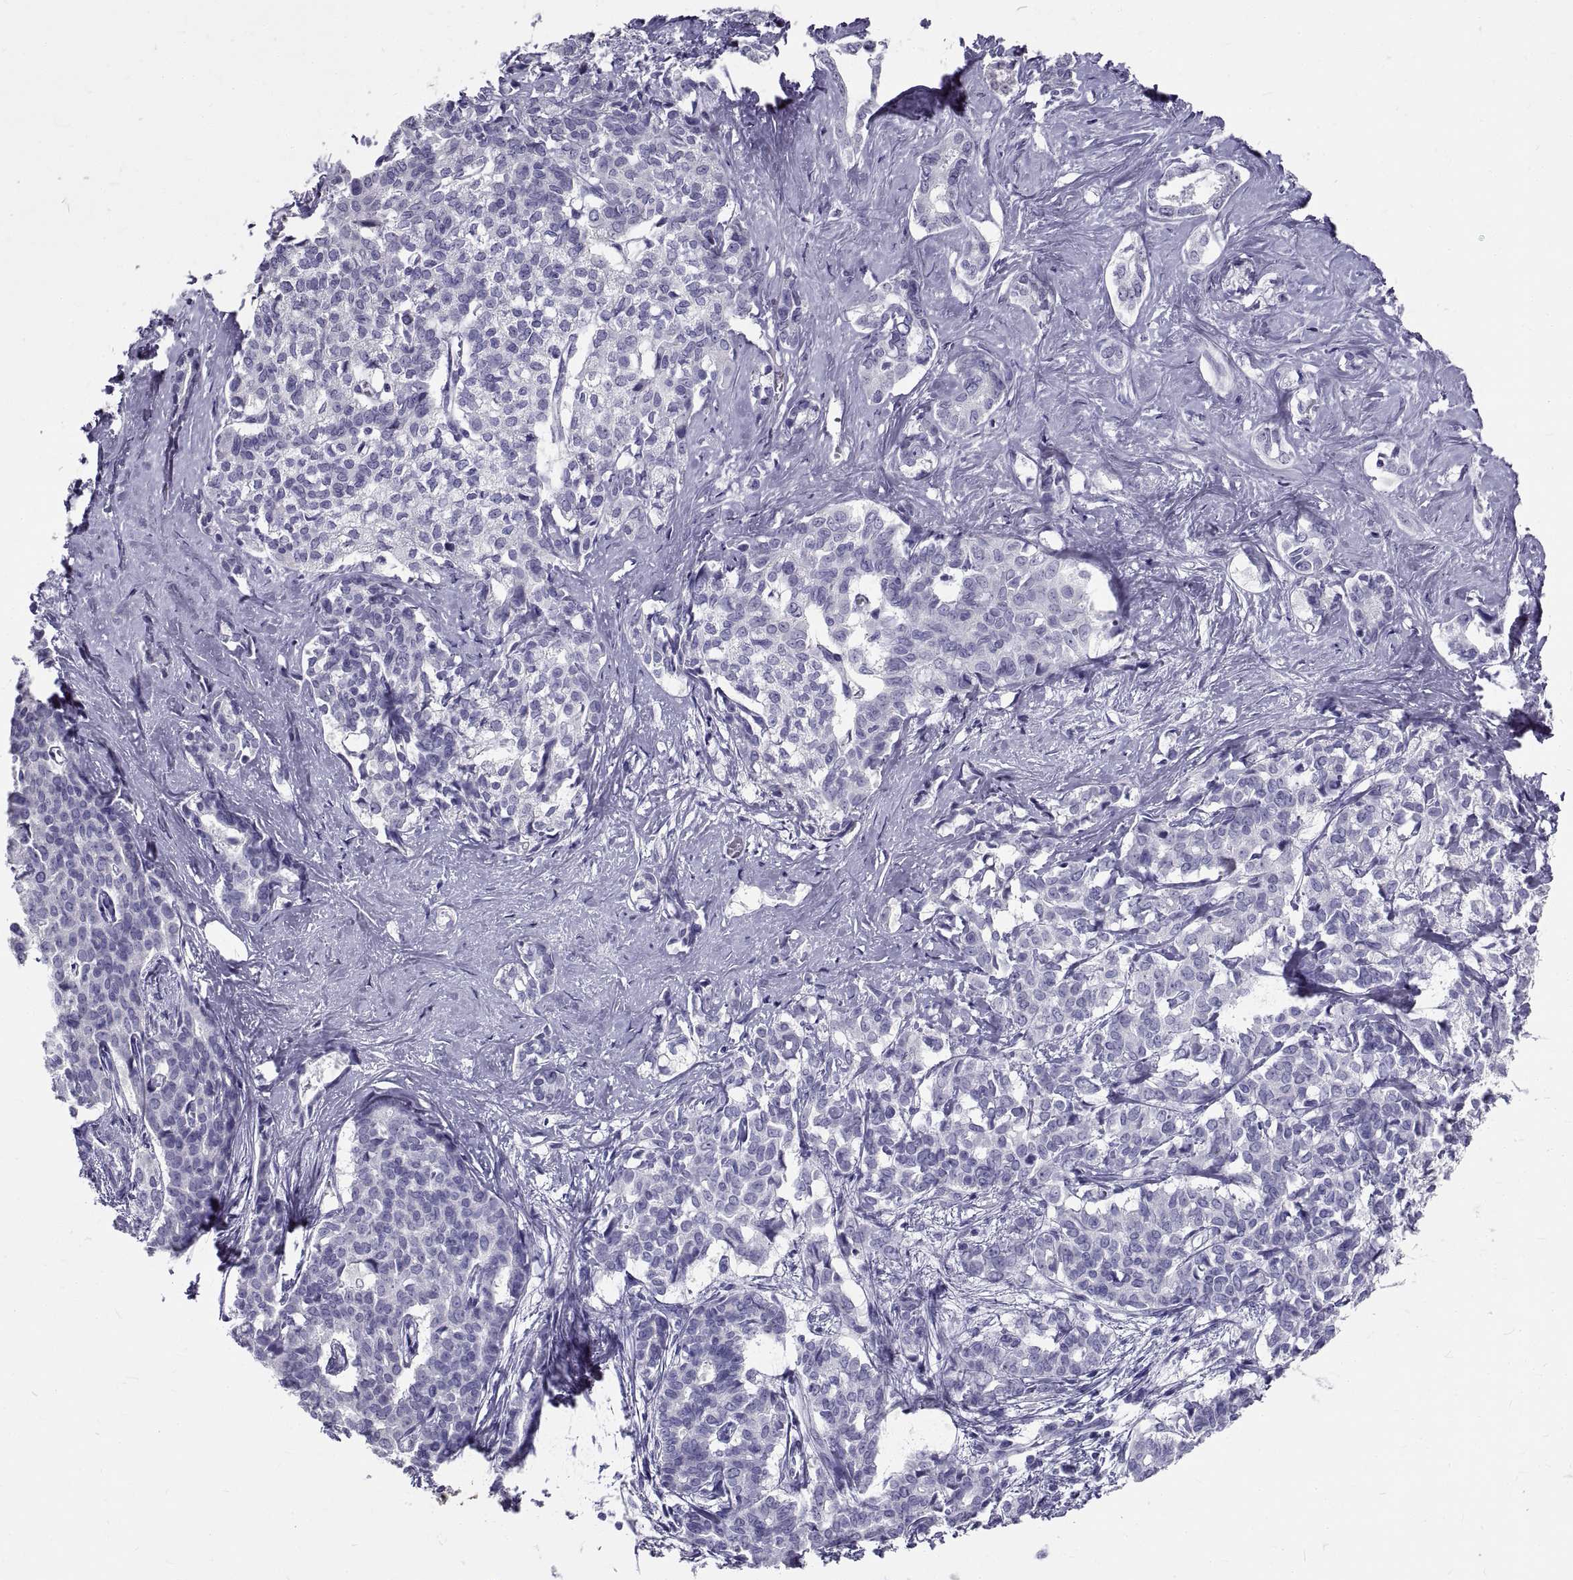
{"staining": {"intensity": "negative", "quantity": "none", "location": "none"}, "tissue": "liver cancer", "cell_type": "Tumor cells", "image_type": "cancer", "snomed": [{"axis": "morphology", "description": "Cholangiocarcinoma"}, {"axis": "topography", "description": "Liver"}], "caption": "Cholangiocarcinoma (liver) was stained to show a protein in brown. There is no significant positivity in tumor cells.", "gene": "GNG12", "patient": {"sex": "female", "age": 47}}